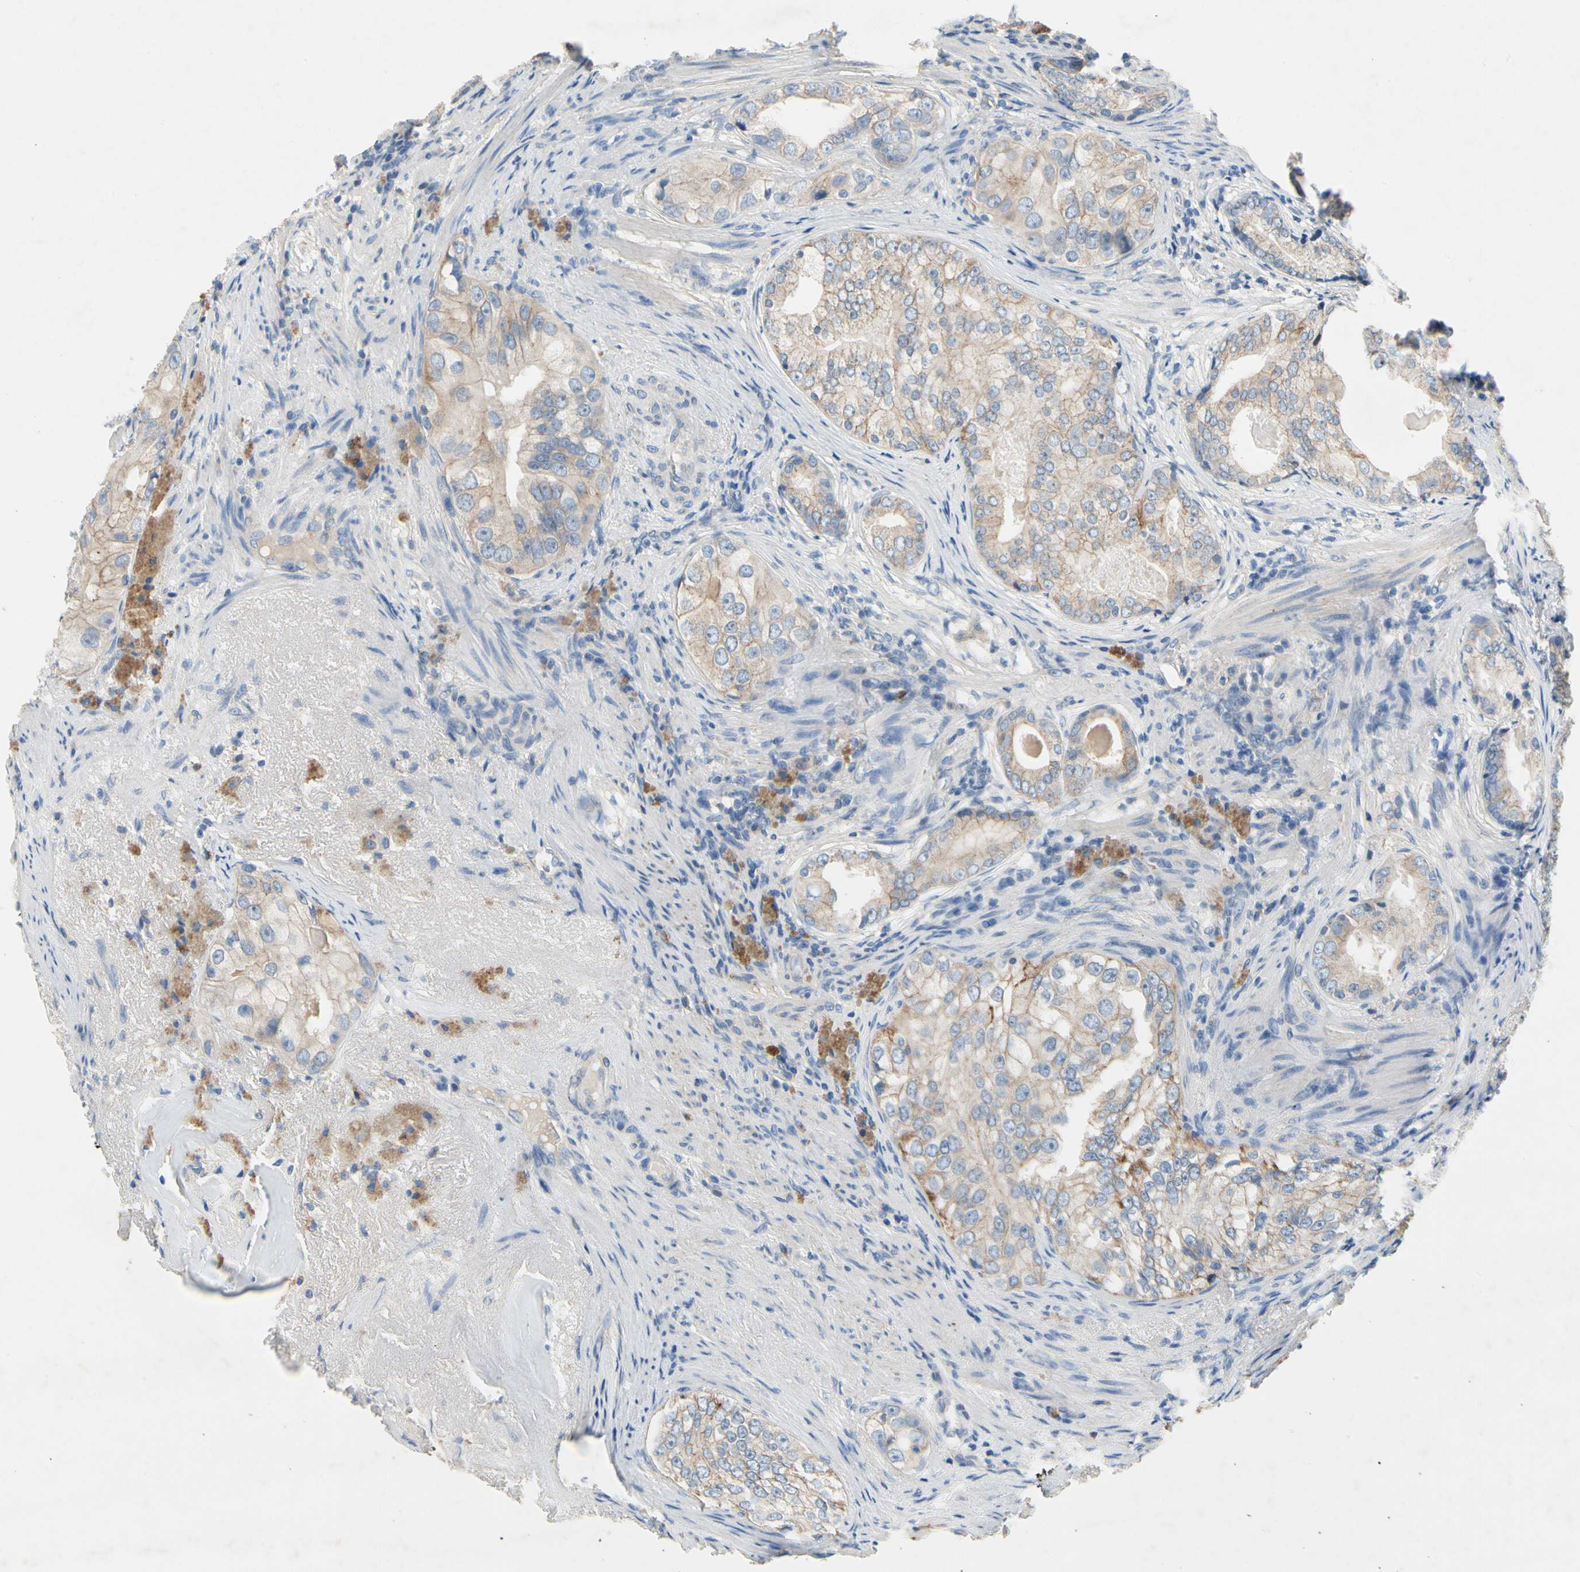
{"staining": {"intensity": "weak", "quantity": ">75%", "location": "cytoplasmic/membranous"}, "tissue": "prostate cancer", "cell_type": "Tumor cells", "image_type": "cancer", "snomed": [{"axis": "morphology", "description": "Adenocarcinoma, High grade"}, {"axis": "topography", "description": "Prostate"}], "caption": "Weak cytoplasmic/membranous protein expression is appreciated in about >75% of tumor cells in prostate cancer. The staining is performed using DAB (3,3'-diaminobenzidine) brown chromogen to label protein expression. The nuclei are counter-stained blue using hematoxylin.", "gene": "CA14", "patient": {"sex": "male", "age": 66}}